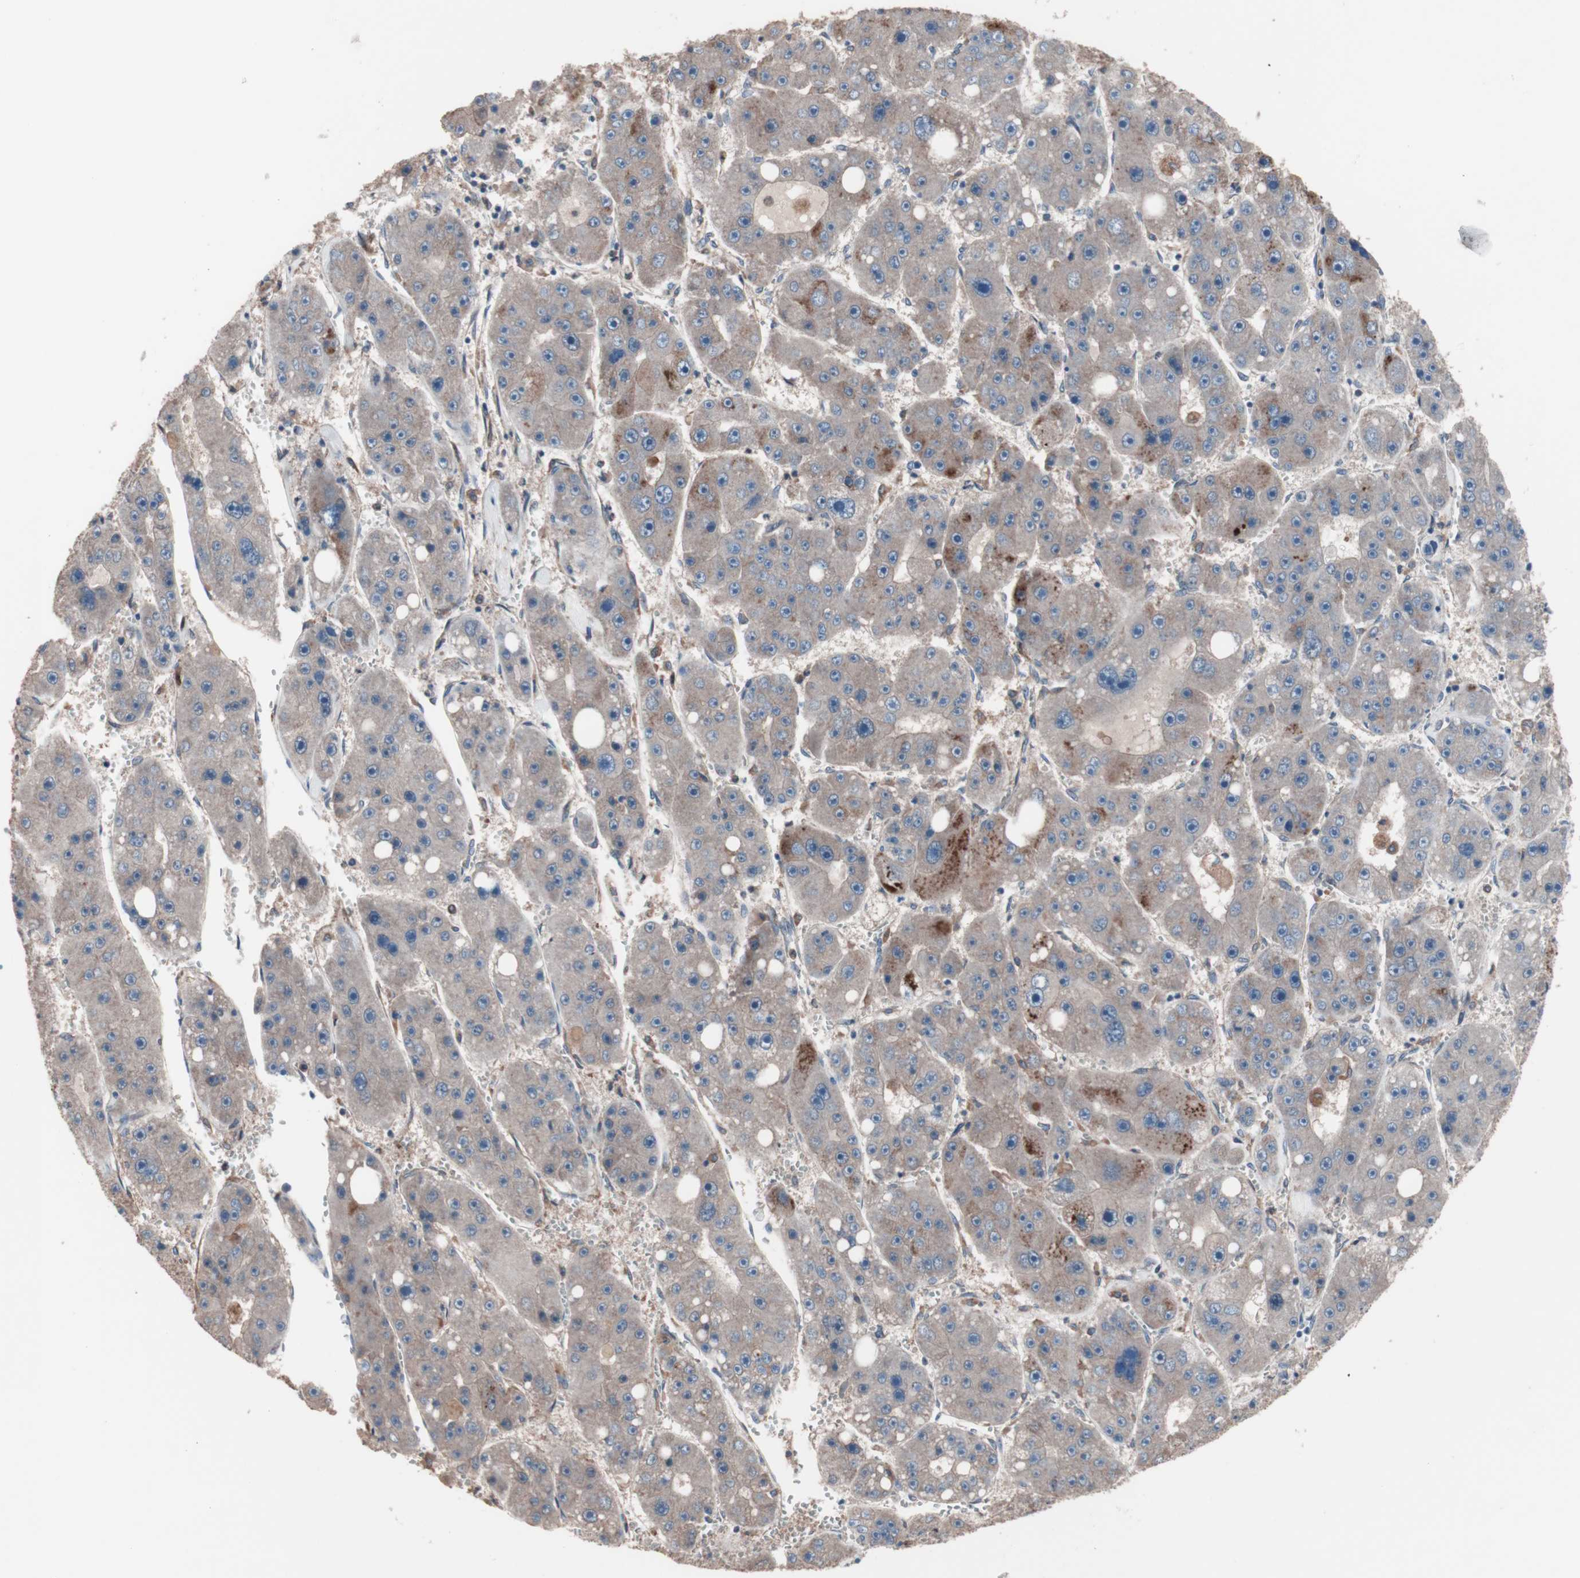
{"staining": {"intensity": "weak", "quantity": "25%-75%", "location": "cytoplasmic/membranous"}, "tissue": "liver cancer", "cell_type": "Tumor cells", "image_type": "cancer", "snomed": [{"axis": "morphology", "description": "Carcinoma, Hepatocellular, NOS"}, {"axis": "topography", "description": "Liver"}], "caption": "This is a micrograph of IHC staining of liver cancer, which shows weak expression in the cytoplasmic/membranous of tumor cells.", "gene": "ATG7", "patient": {"sex": "female", "age": 61}}